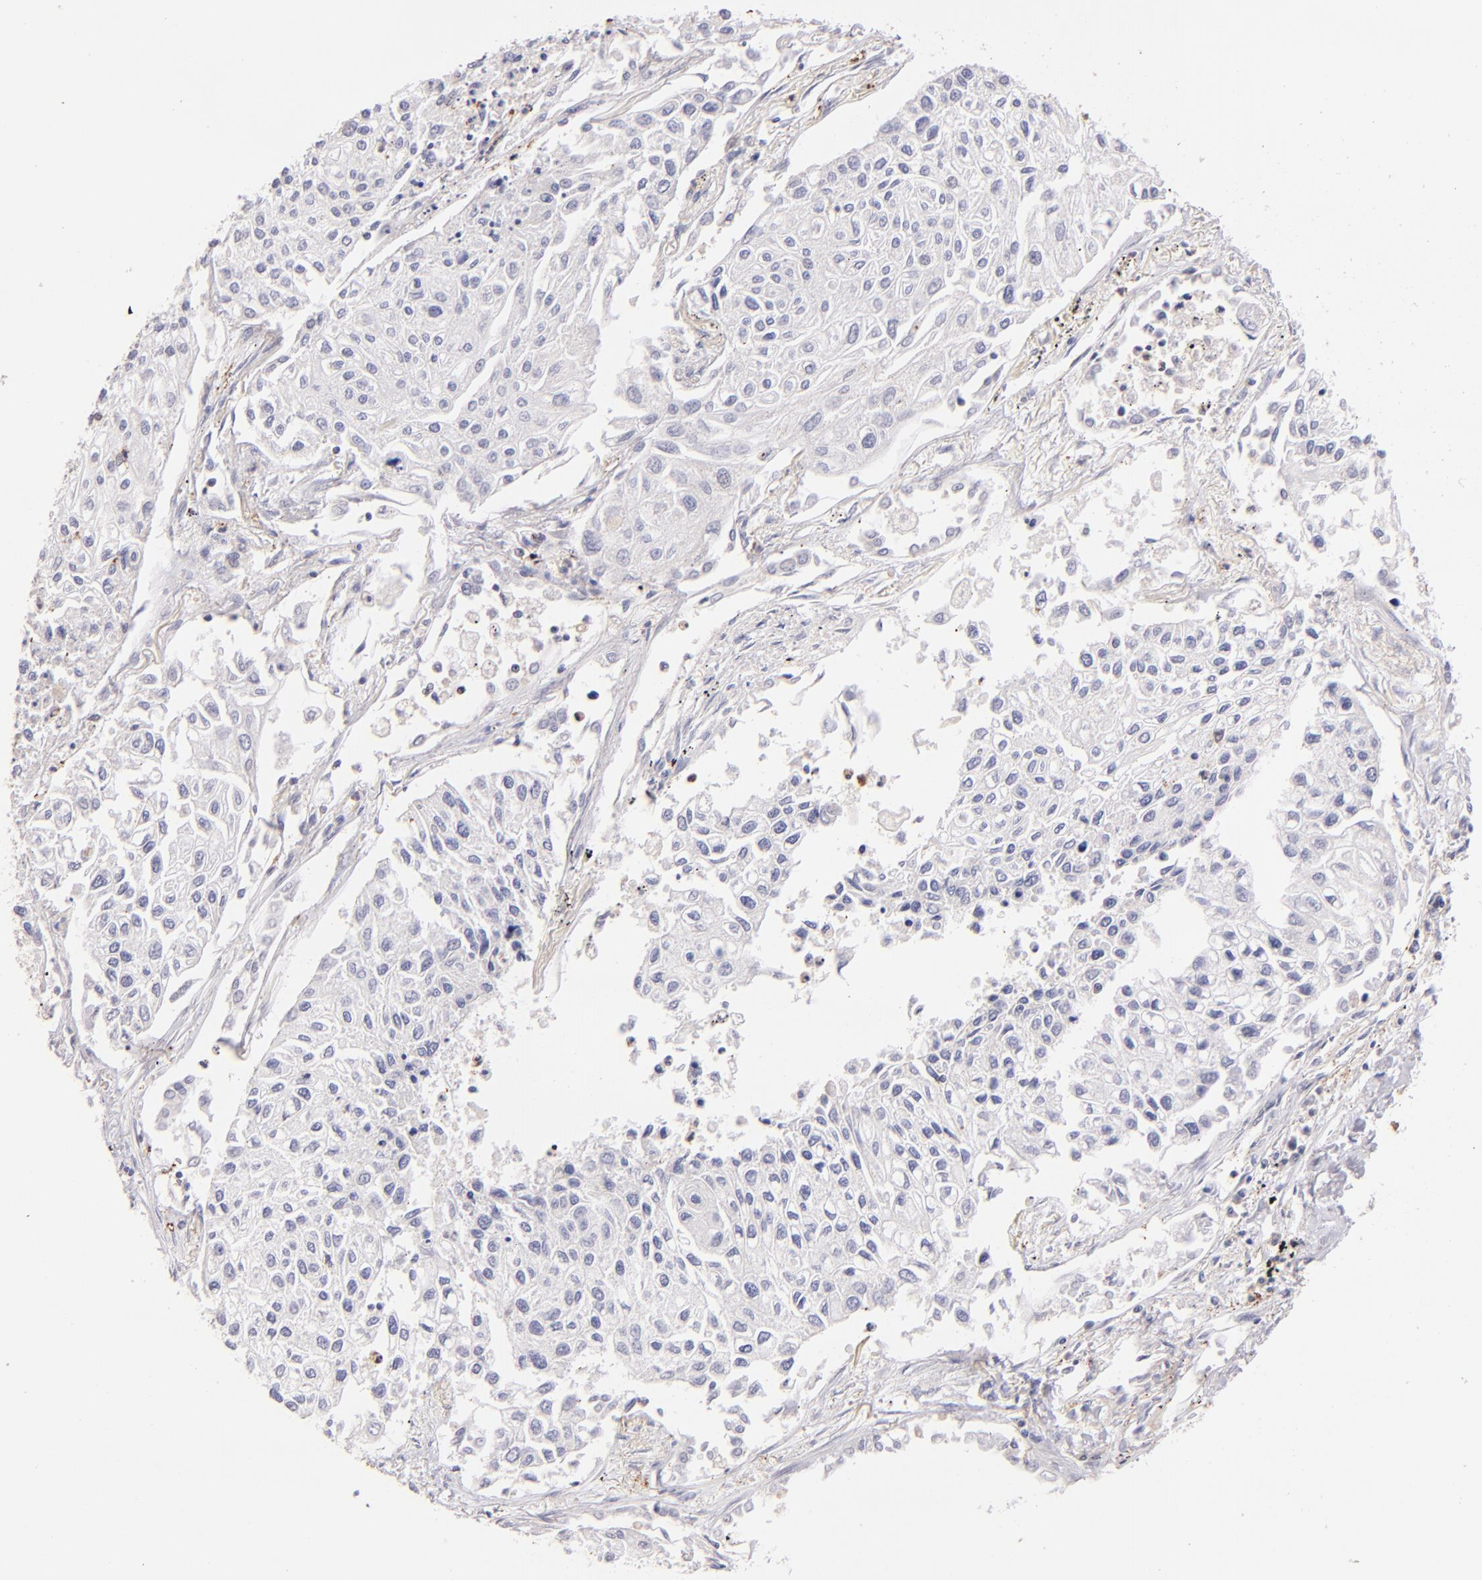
{"staining": {"intensity": "negative", "quantity": "none", "location": "none"}, "tissue": "lung cancer", "cell_type": "Tumor cells", "image_type": "cancer", "snomed": [{"axis": "morphology", "description": "Squamous cell carcinoma, NOS"}, {"axis": "topography", "description": "Lung"}], "caption": "The immunohistochemistry (IHC) photomicrograph has no significant staining in tumor cells of lung cancer tissue. (Immunohistochemistry, brightfield microscopy, high magnification).", "gene": "BTK", "patient": {"sex": "male", "age": 75}}